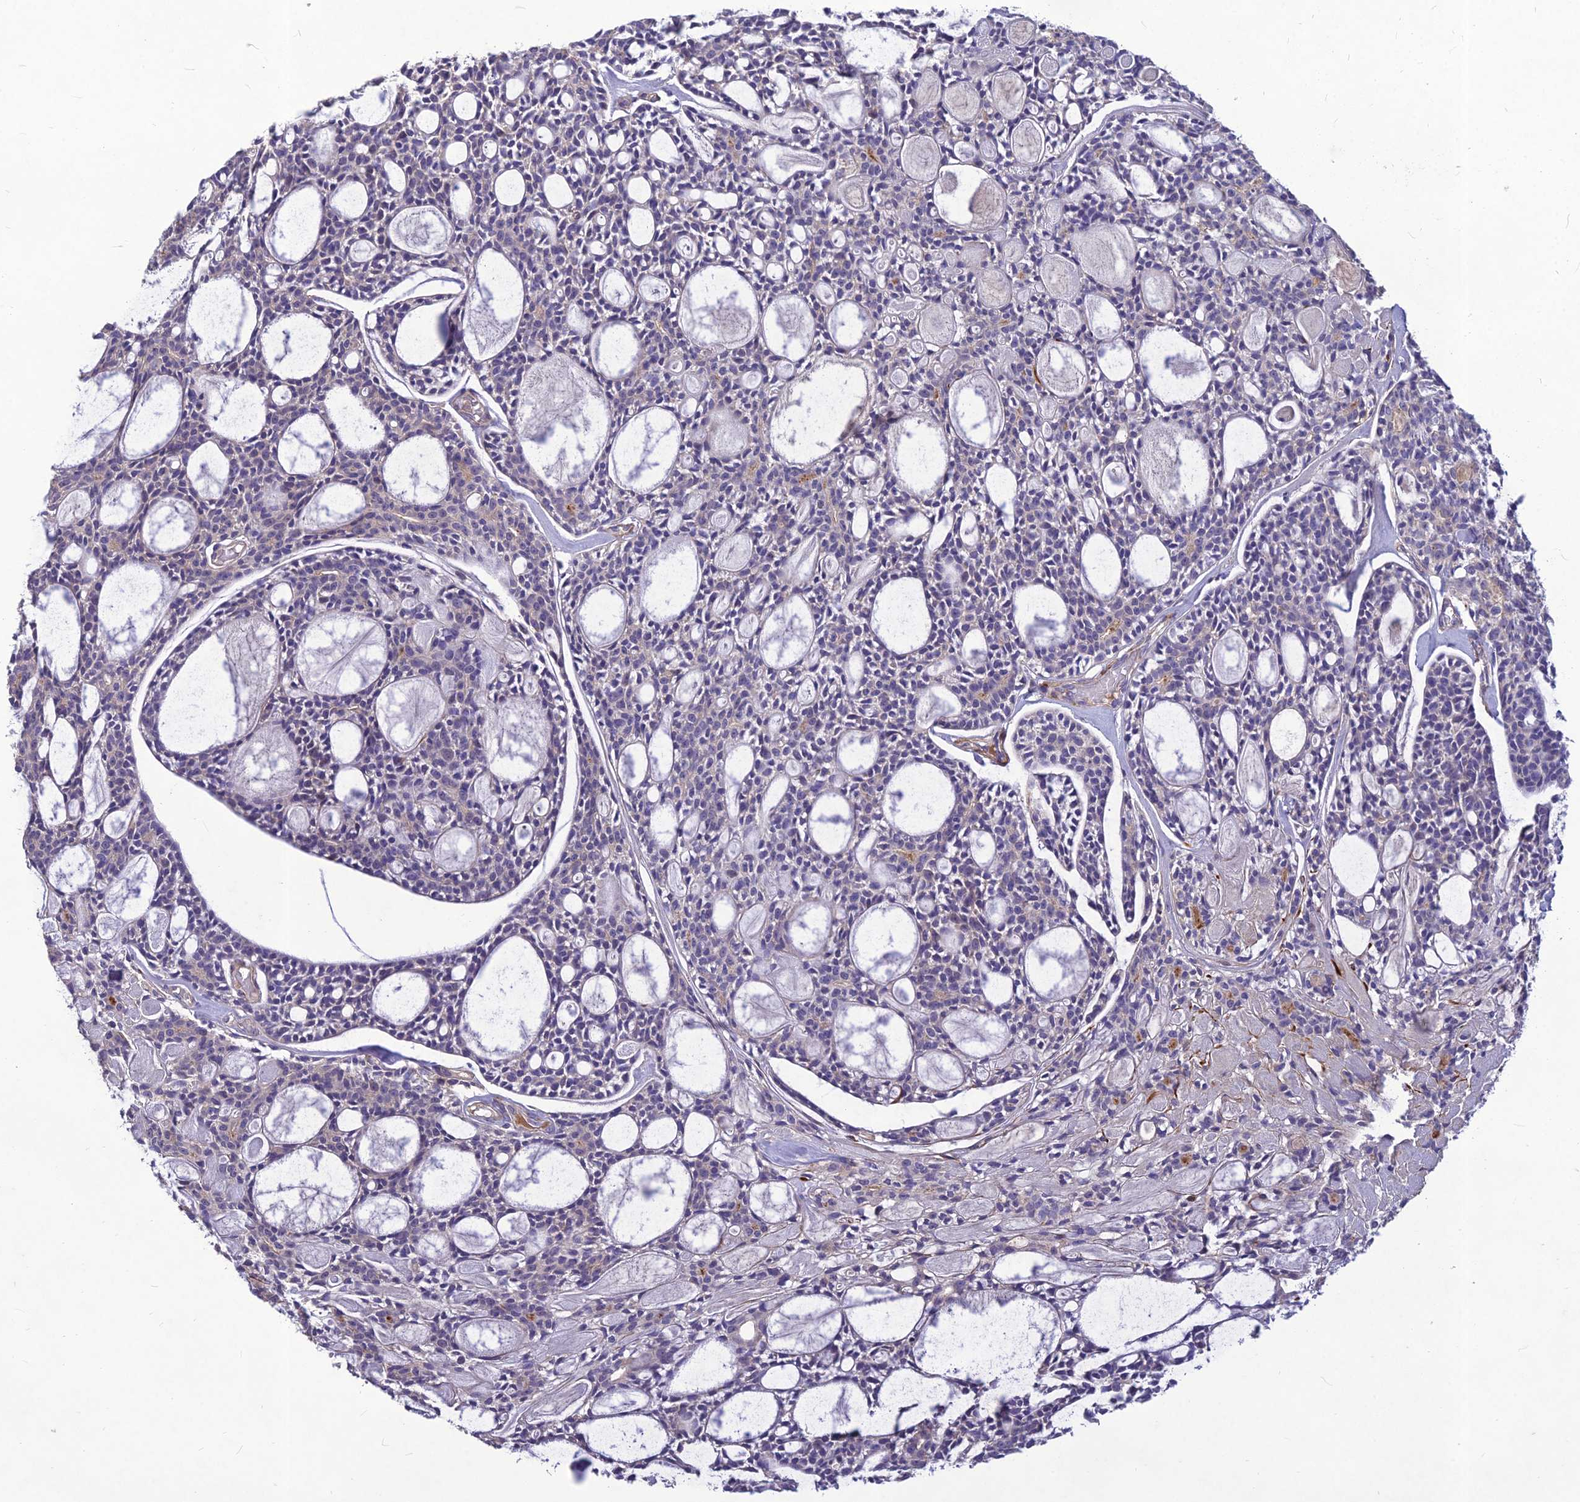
{"staining": {"intensity": "negative", "quantity": "none", "location": "none"}, "tissue": "head and neck cancer", "cell_type": "Tumor cells", "image_type": "cancer", "snomed": [{"axis": "morphology", "description": "Adenocarcinoma, NOS"}, {"axis": "topography", "description": "Salivary gland"}, {"axis": "topography", "description": "Head-Neck"}], "caption": "Head and neck cancer (adenocarcinoma) stained for a protein using IHC exhibits no positivity tumor cells.", "gene": "CLUH", "patient": {"sex": "male", "age": 55}}